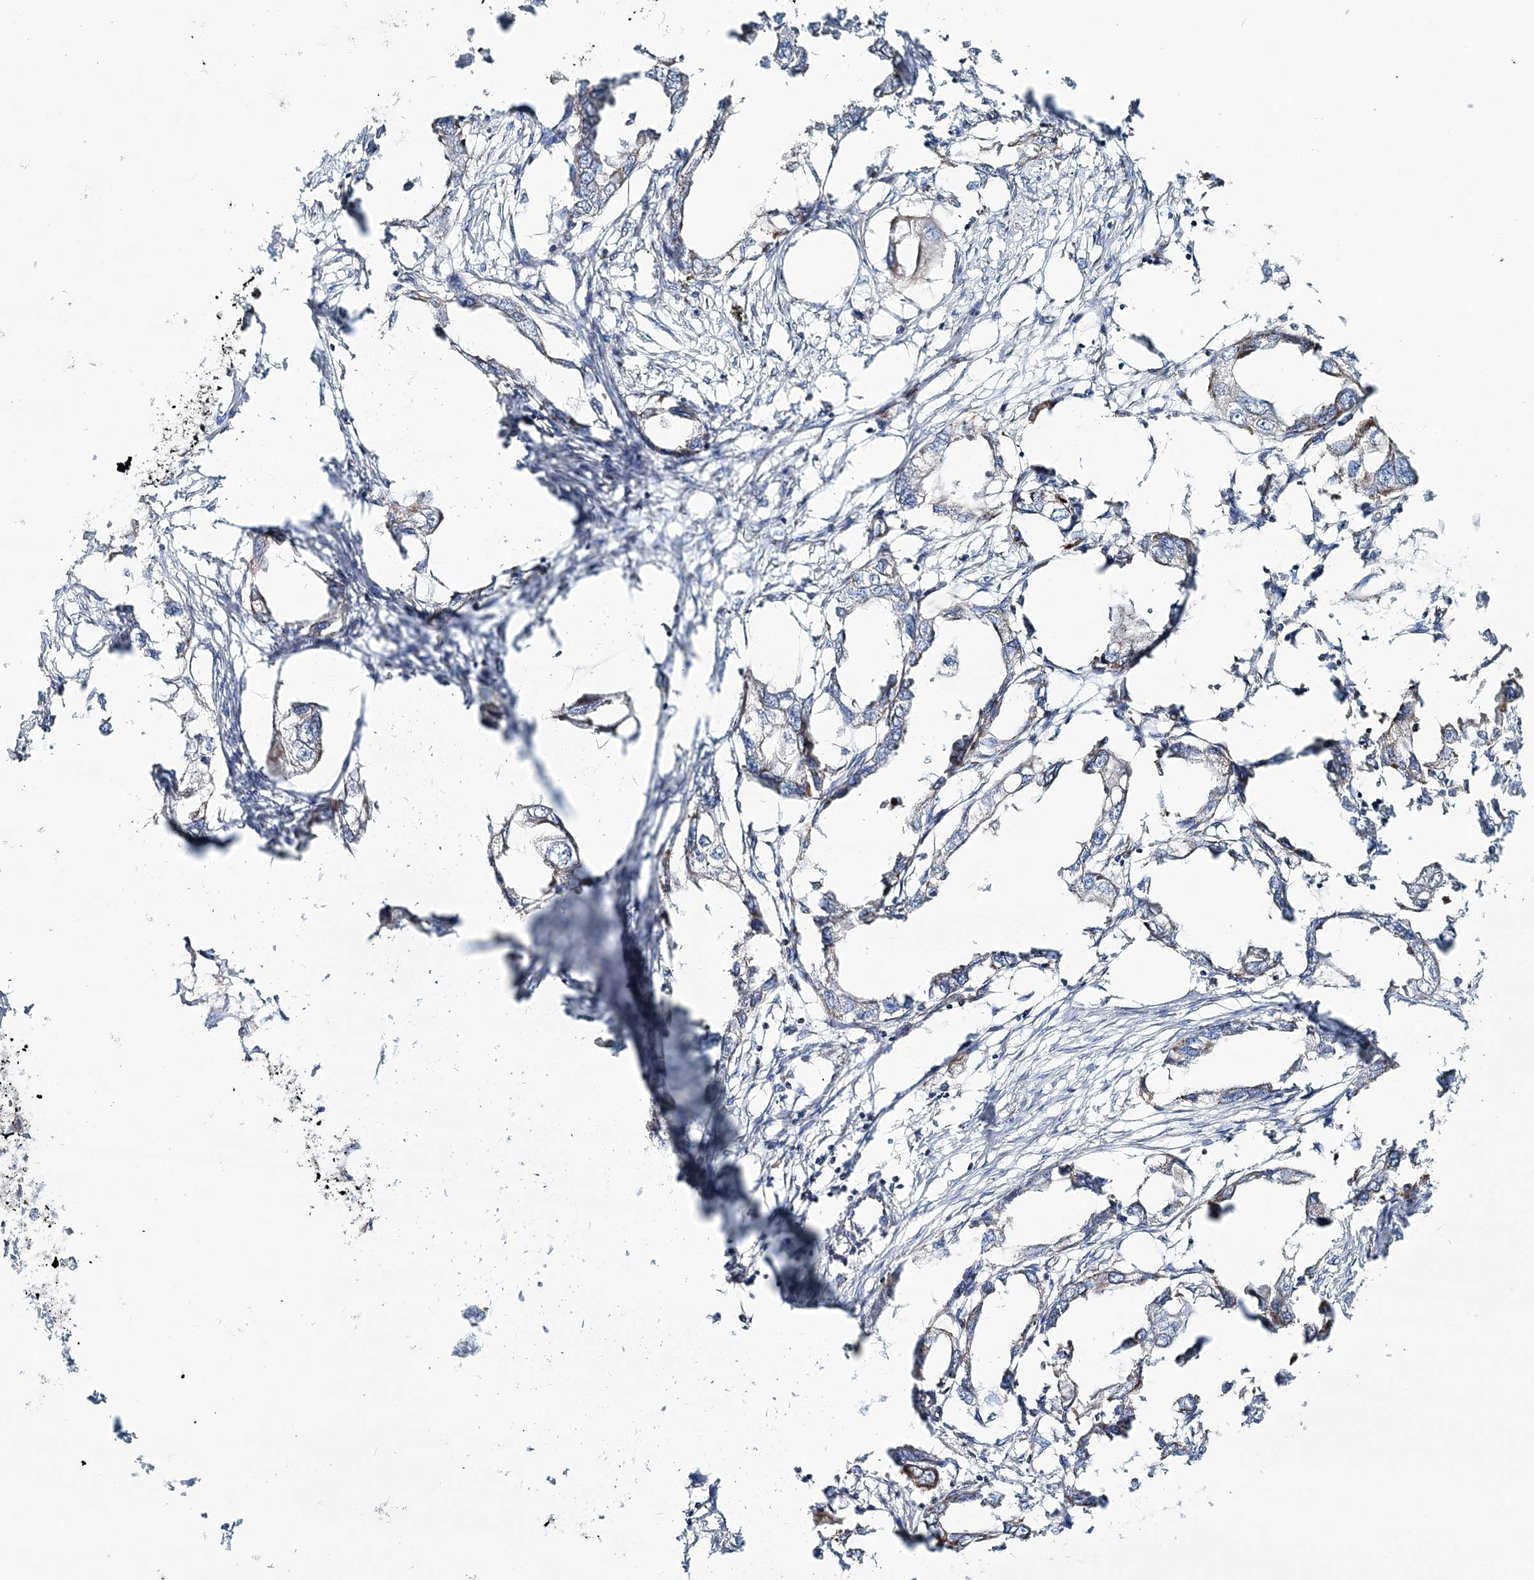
{"staining": {"intensity": "weak", "quantity": "<25%", "location": "cytoplasmic/membranous"}, "tissue": "endometrial cancer", "cell_type": "Tumor cells", "image_type": "cancer", "snomed": [{"axis": "morphology", "description": "Adenocarcinoma, NOS"}, {"axis": "morphology", "description": "Adenocarcinoma, metastatic, NOS"}, {"axis": "topography", "description": "Adipose tissue"}, {"axis": "topography", "description": "Endometrium"}], "caption": "This is a histopathology image of immunohistochemistry staining of endometrial cancer, which shows no positivity in tumor cells.", "gene": "ARHGAP6", "patient": {"sex": "female", "age": 67}}